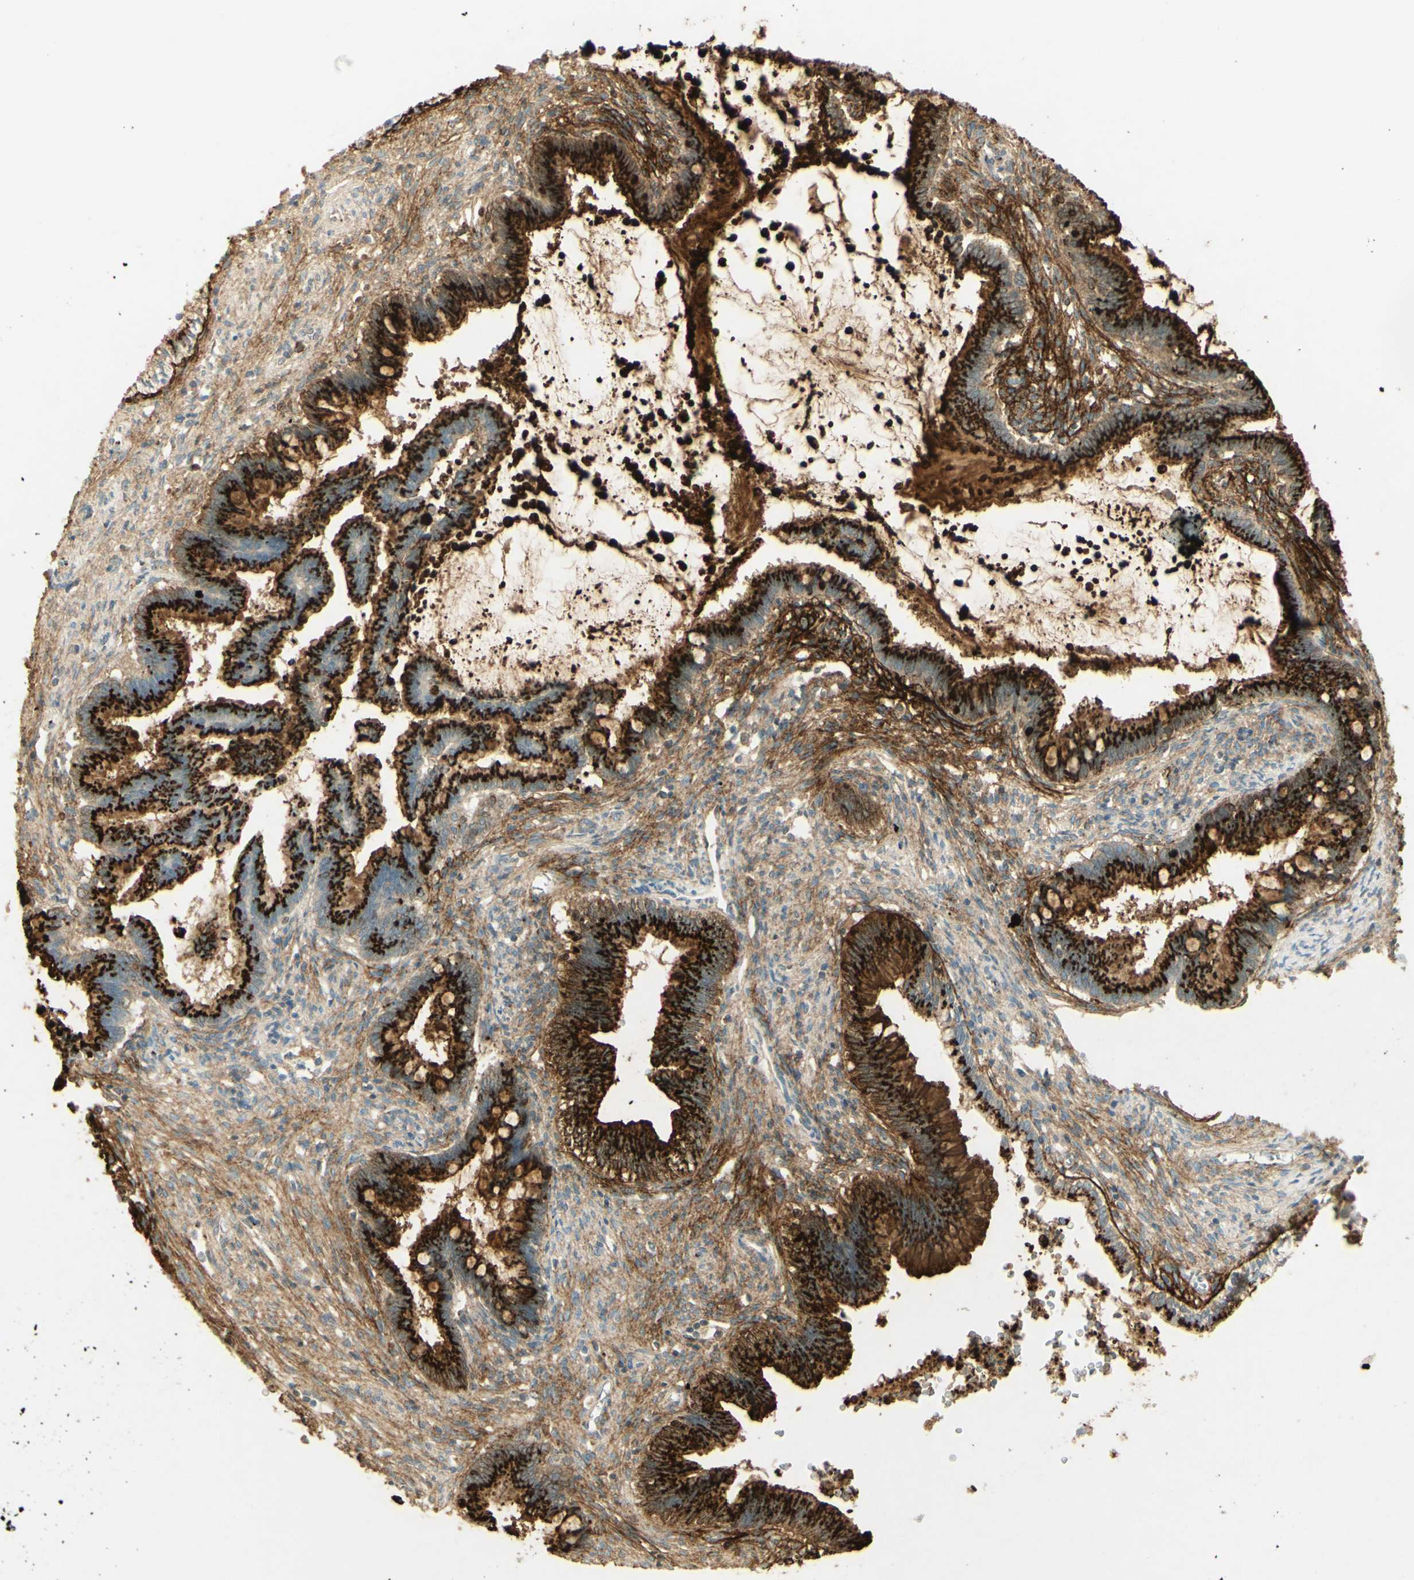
{"staining": {"intensity": "strong", "quantity": ">75%", "location": "cytoplasmic/membranous"}, "tissue": "cervical cancer", "cell_type": "Tumor cells", "image_type": "cancer", "snomed": [{"axis": "morphology", "description": "Adenocarcinoma, NOS"}, {"axis": "topography", "description": "Cervix"}], "caption": "Strong cytoplasmic/membranous expression for a protein is identified in approximately >75% of tumor cells of cervical cancer using immunohistochemistry (IHC).", "gene": "TNN", "patient": {"sex": "female", "age": 44}}